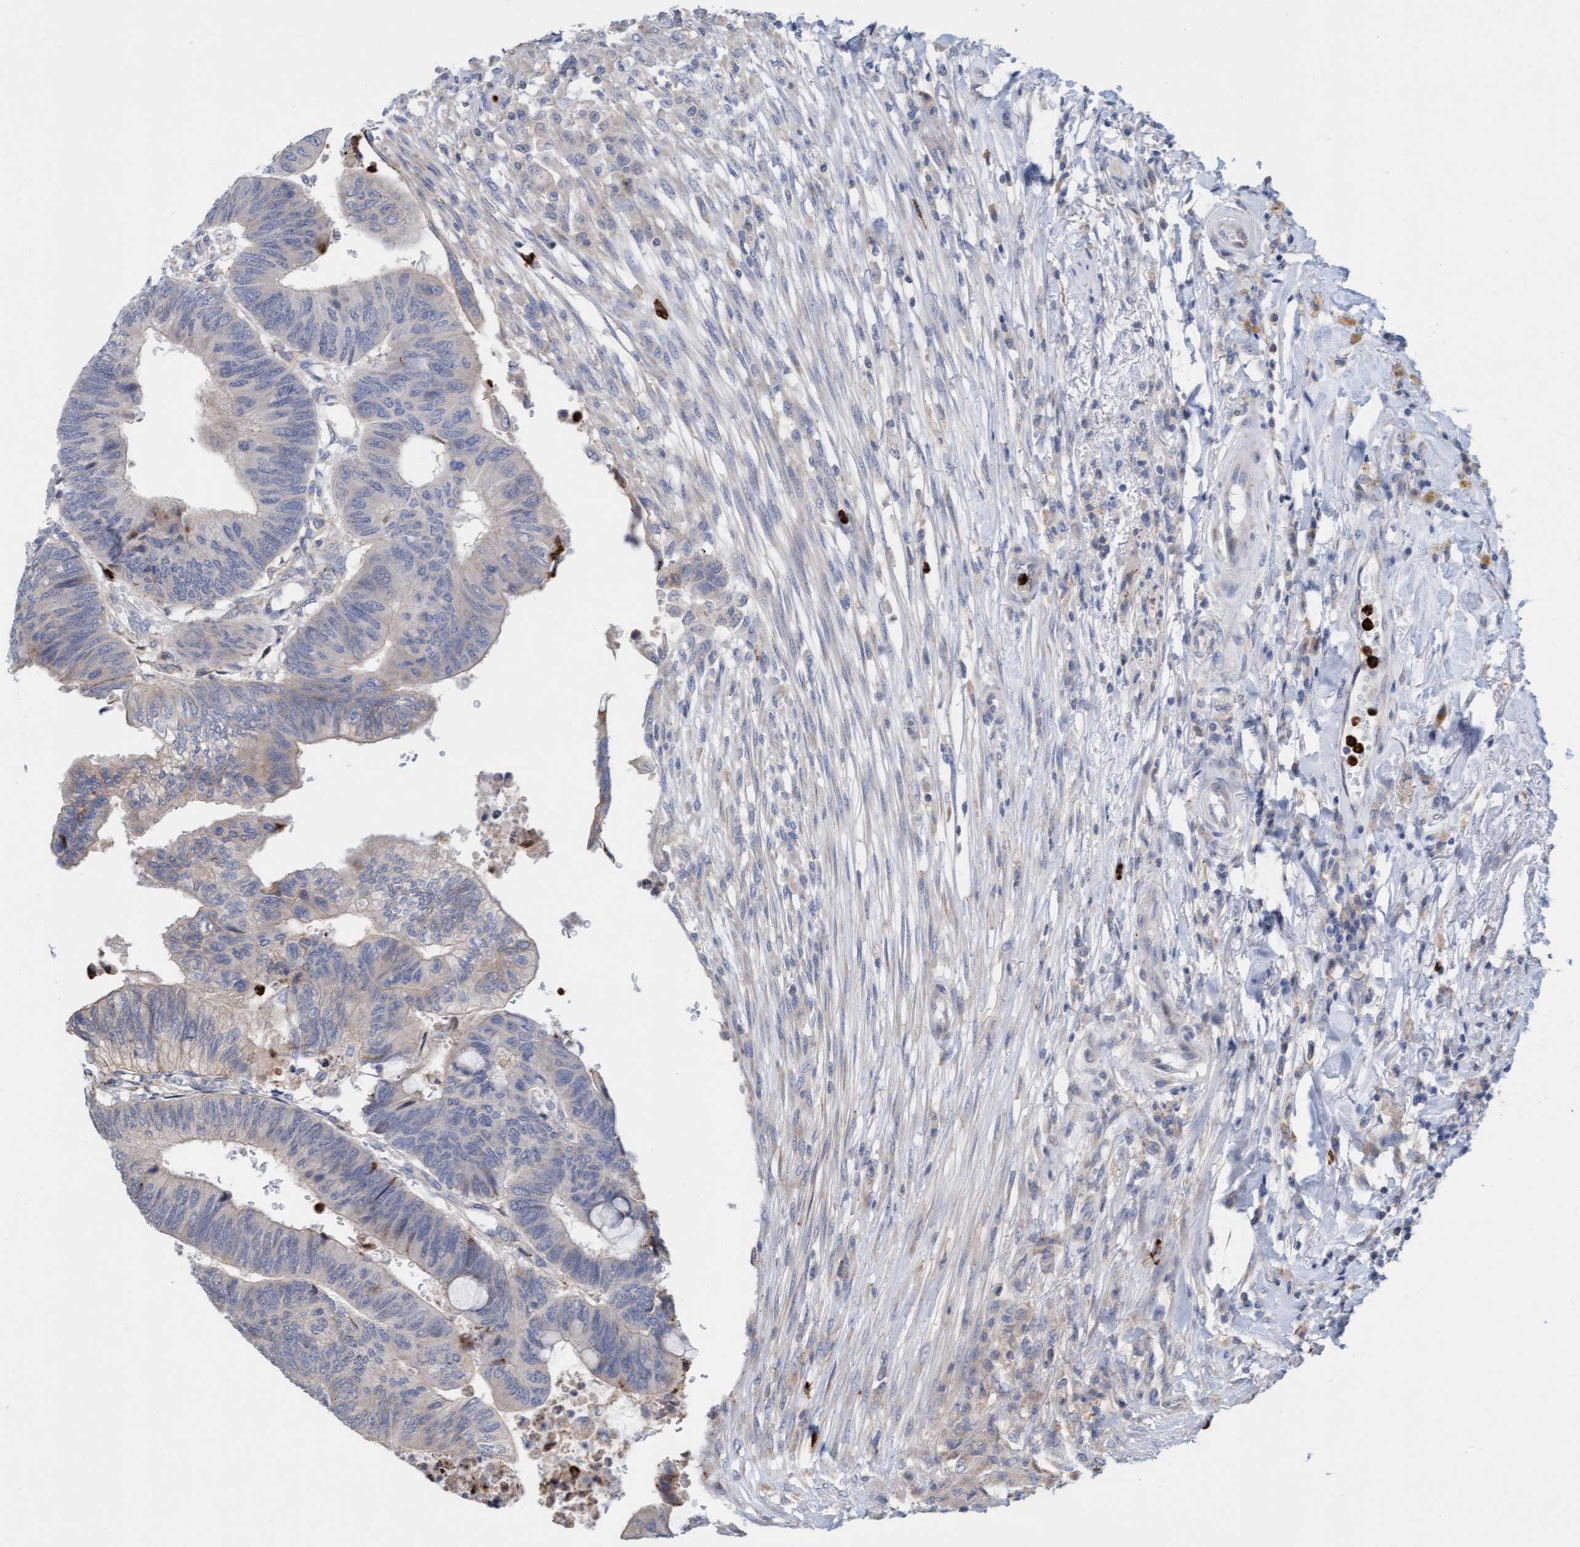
{"staining": {"intensity": "negative", "quantity": "none", "location": "none"}, "tissue": "colorectal cancer", "cell_type": "Tumor cells", "image_type": "cancer", "snomed": [{"axis": "morphology", "description": "Normal tissue, NOS"}, {"axis": "morphology", "description": "Adenocarcinoma, NOS"}, {"axis": "topography", "description": "Rectum"}, {"axis": "topography", "description": "Peripheral nerve tissue"}], "caption": "Tumor cells are negative for protein expression in human colorectal adenocarcinoma. The staining is performed using DAB brown chromogen with nuclei counter-stained in using hematoxylin.", "gene": "MMP8", "patient": {"sex": "male", "age": 92}}